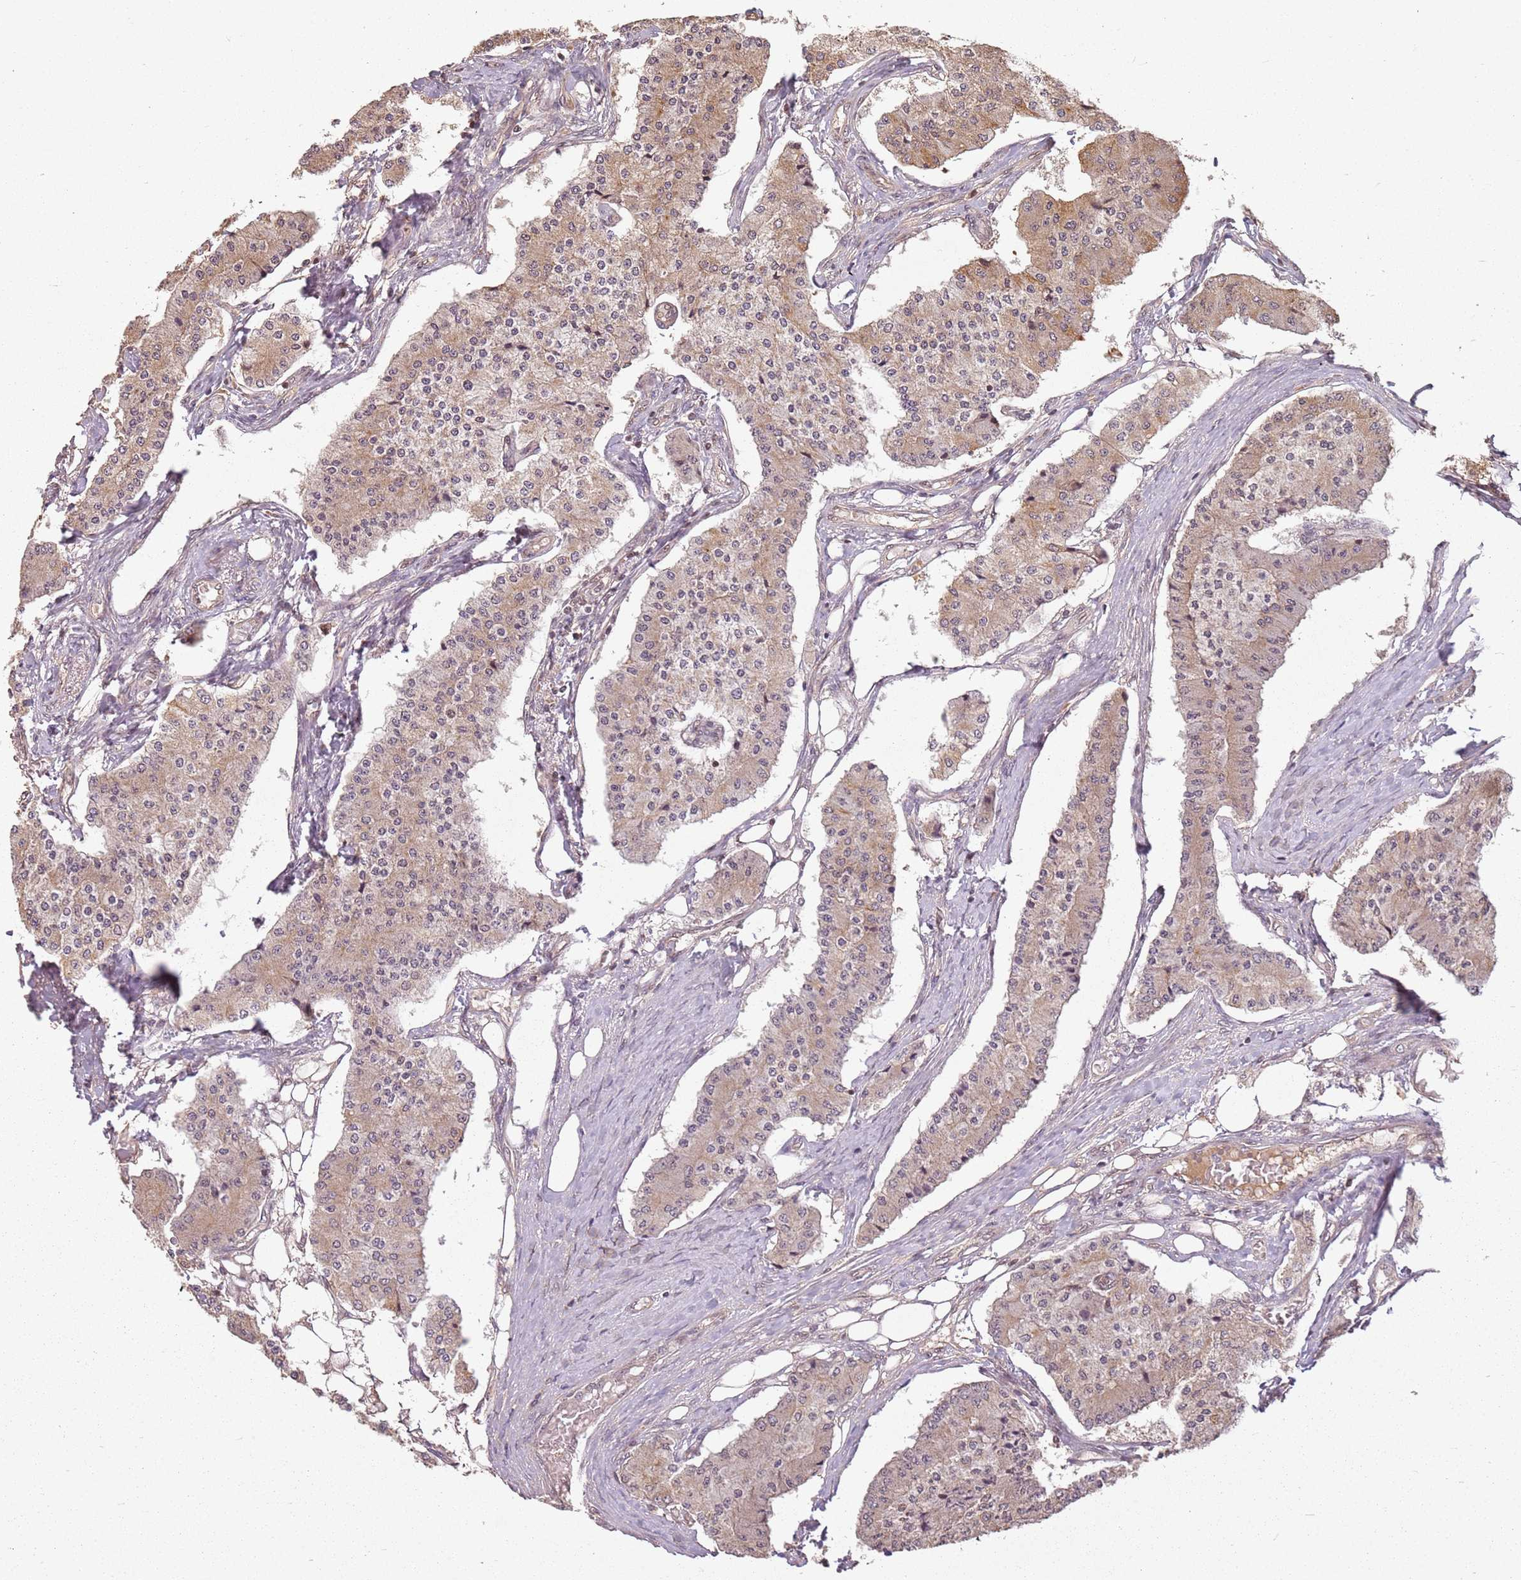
{"staining": {"intensity": "moderate", "quantity": ">75%", "location": "cytoplasmic/membranous"}, "tissue": "carcinoid", "cell_type": "Tumor cells", "image_type": "cancer", "snomed": [{"axis": "morphology", "description": "Carcinoid, malignant, NOS"}, {"axis": "topography", "description": "Colon"}], "caption": "An image of malignant carcinoid stained for a protein exhibits moderate cytoplasmic/membranous brown staining in tumor cells.", "gene": "CHURC1", "patient": {"sex": "female", "age": 52}}